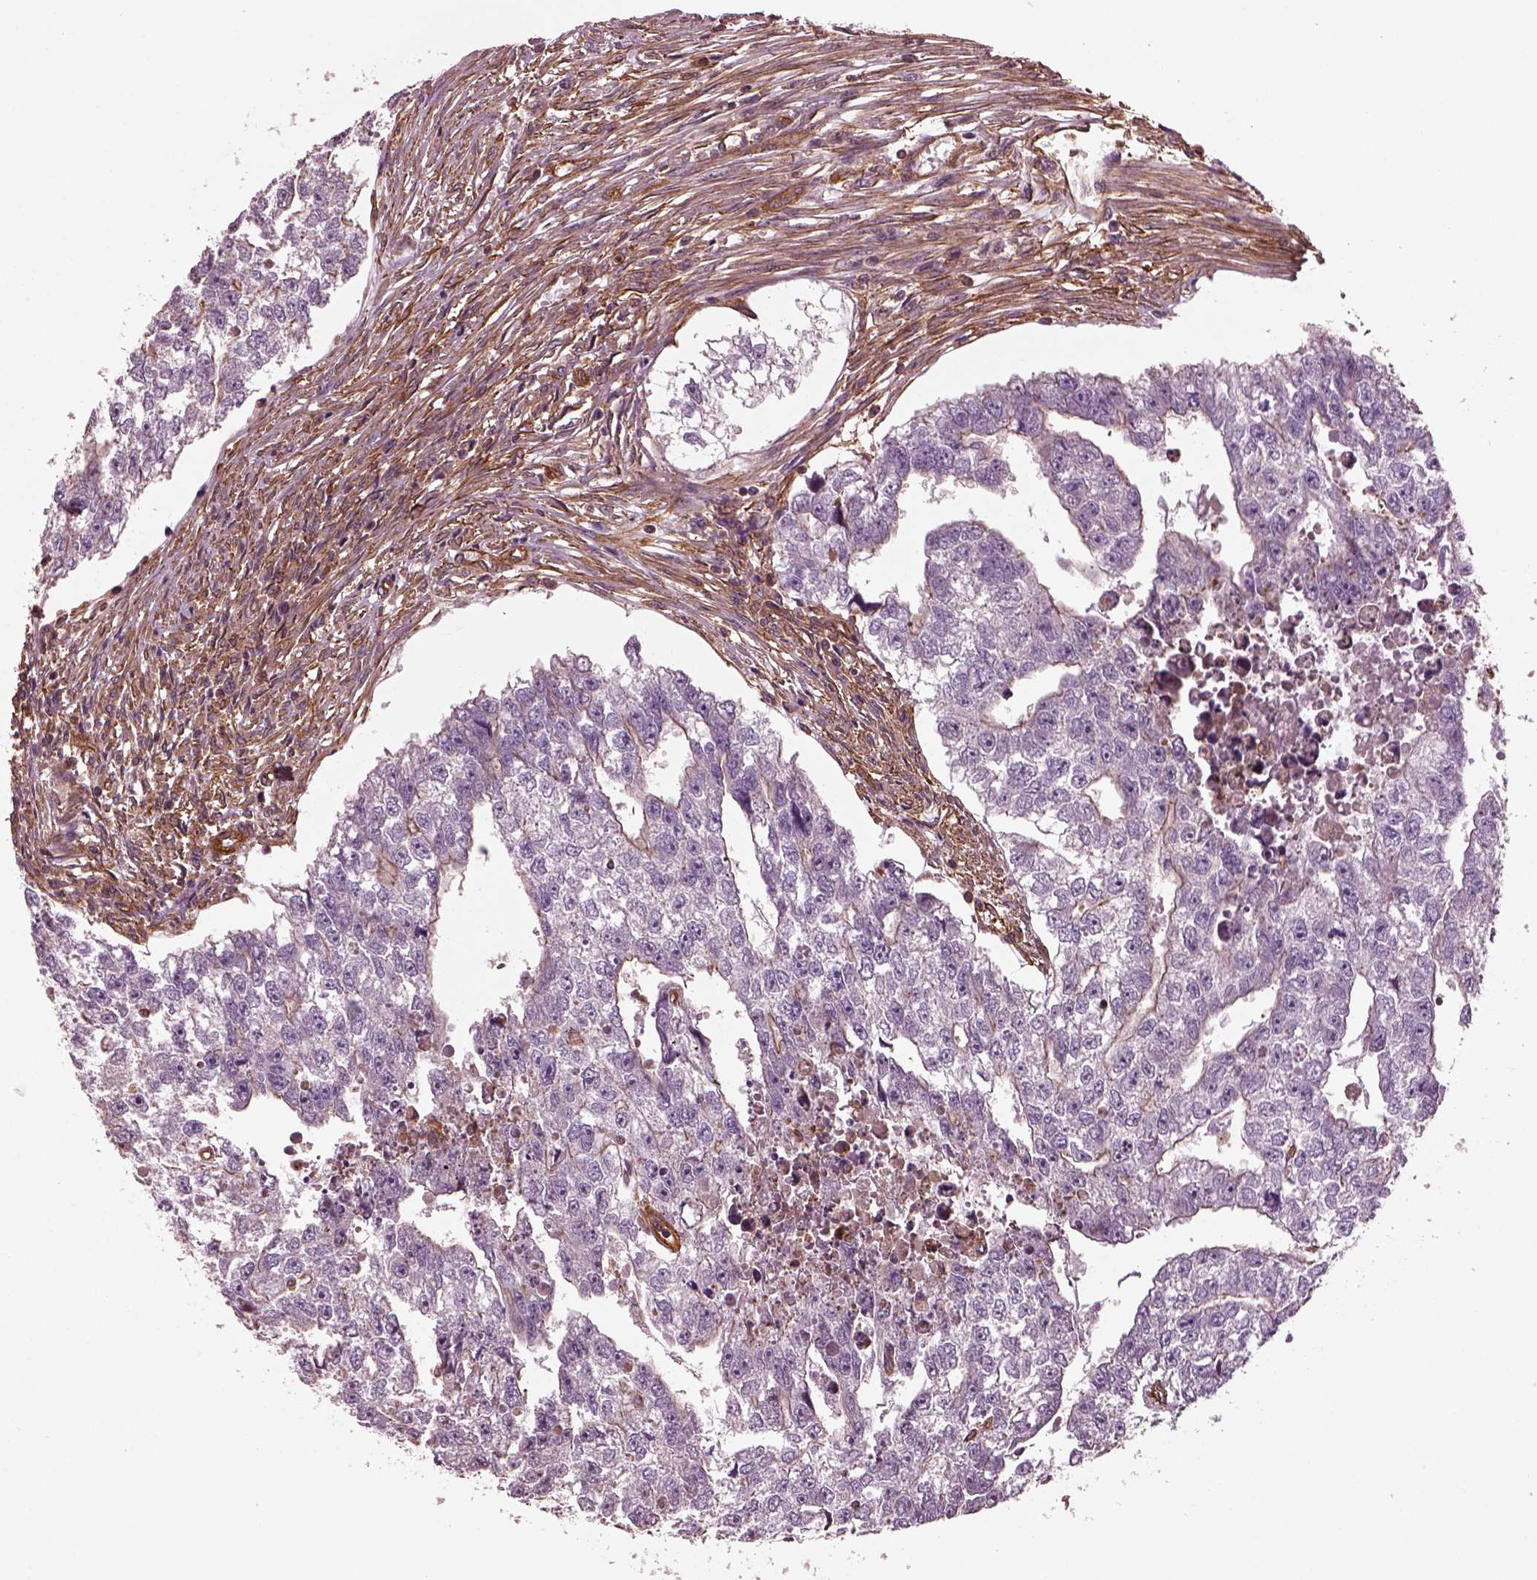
{"staining": {"intensity": "weak", "quantity": "<25%", "location": "cytoplasmic/membranous"}, "tissue": "testis cancer", "cell_type": "Tumor cells", "image_type": "cancer", "snomed": [{"axis": "morphology", "description": "Carcinoma, Embryonal, NOS"}, {"axis": "morphology", "description": "Teratoma, malignant, NOS"}, {"axis": "topography", "description": "Testis"}], "caption": "Histopathology image shows no protein expression in tumor cells of testis cancer (malignant teratoma) tissue.", "gene": "MYL6", "patient": {"sex": "male", "age": 44}}